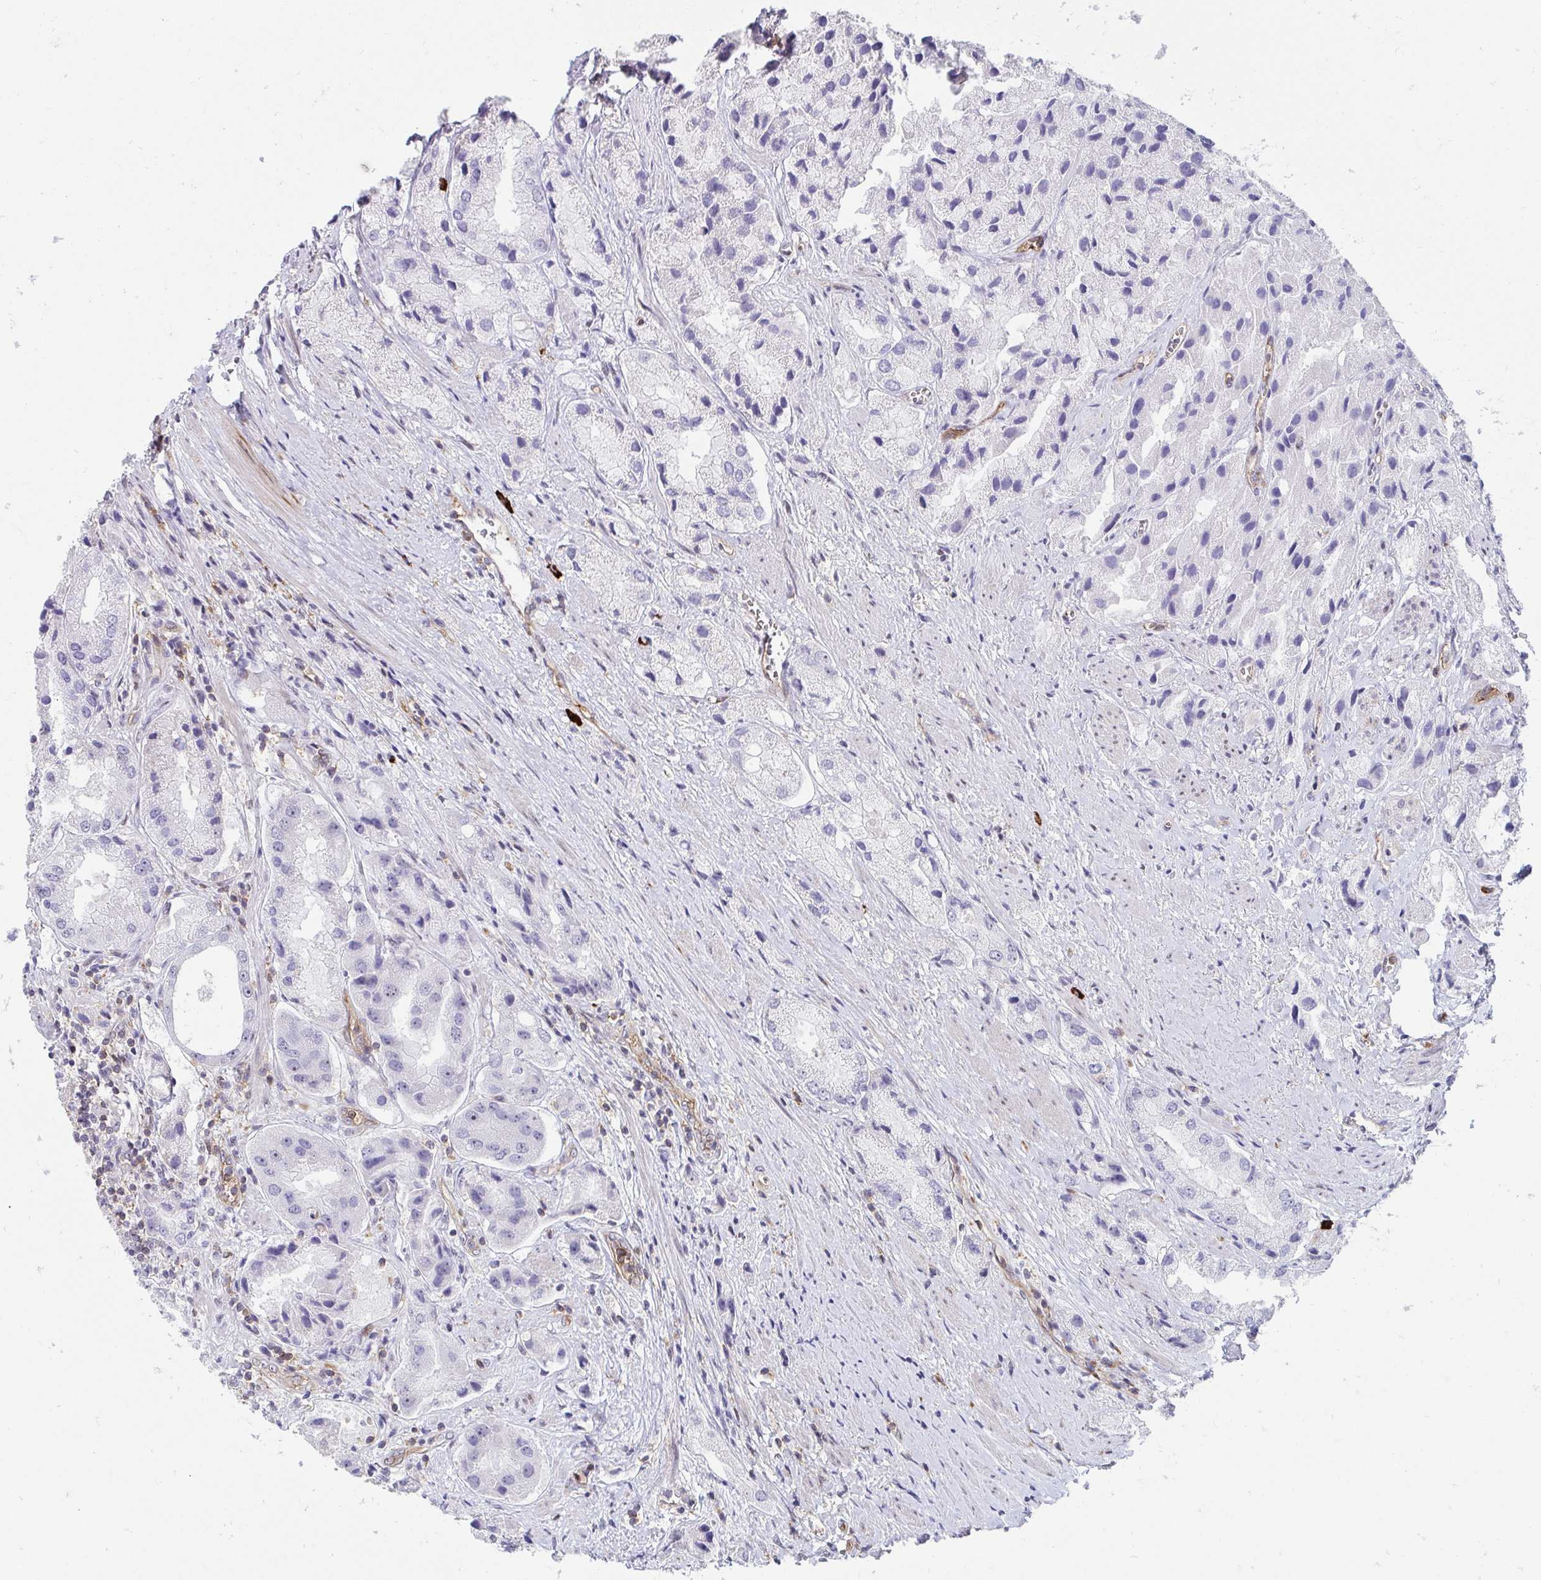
{"staining": {"intensity": "negative", "quantity": "none", "location": "none"}, "tissue": "prostate cancer", "cell_type": "Tumor cells", "image_type": "cancer", "snomed": [{"axis": "morphology", "description": "Adenocarcinoma, Low grade"}, {"axis": "topography", "description": "Prostate"}], "caption": "Protein analysis of prostate cancer shows no significant staining in tumor cells.", "gene": "FOXN3", "patient": {"sex": "male", "age": 69}}